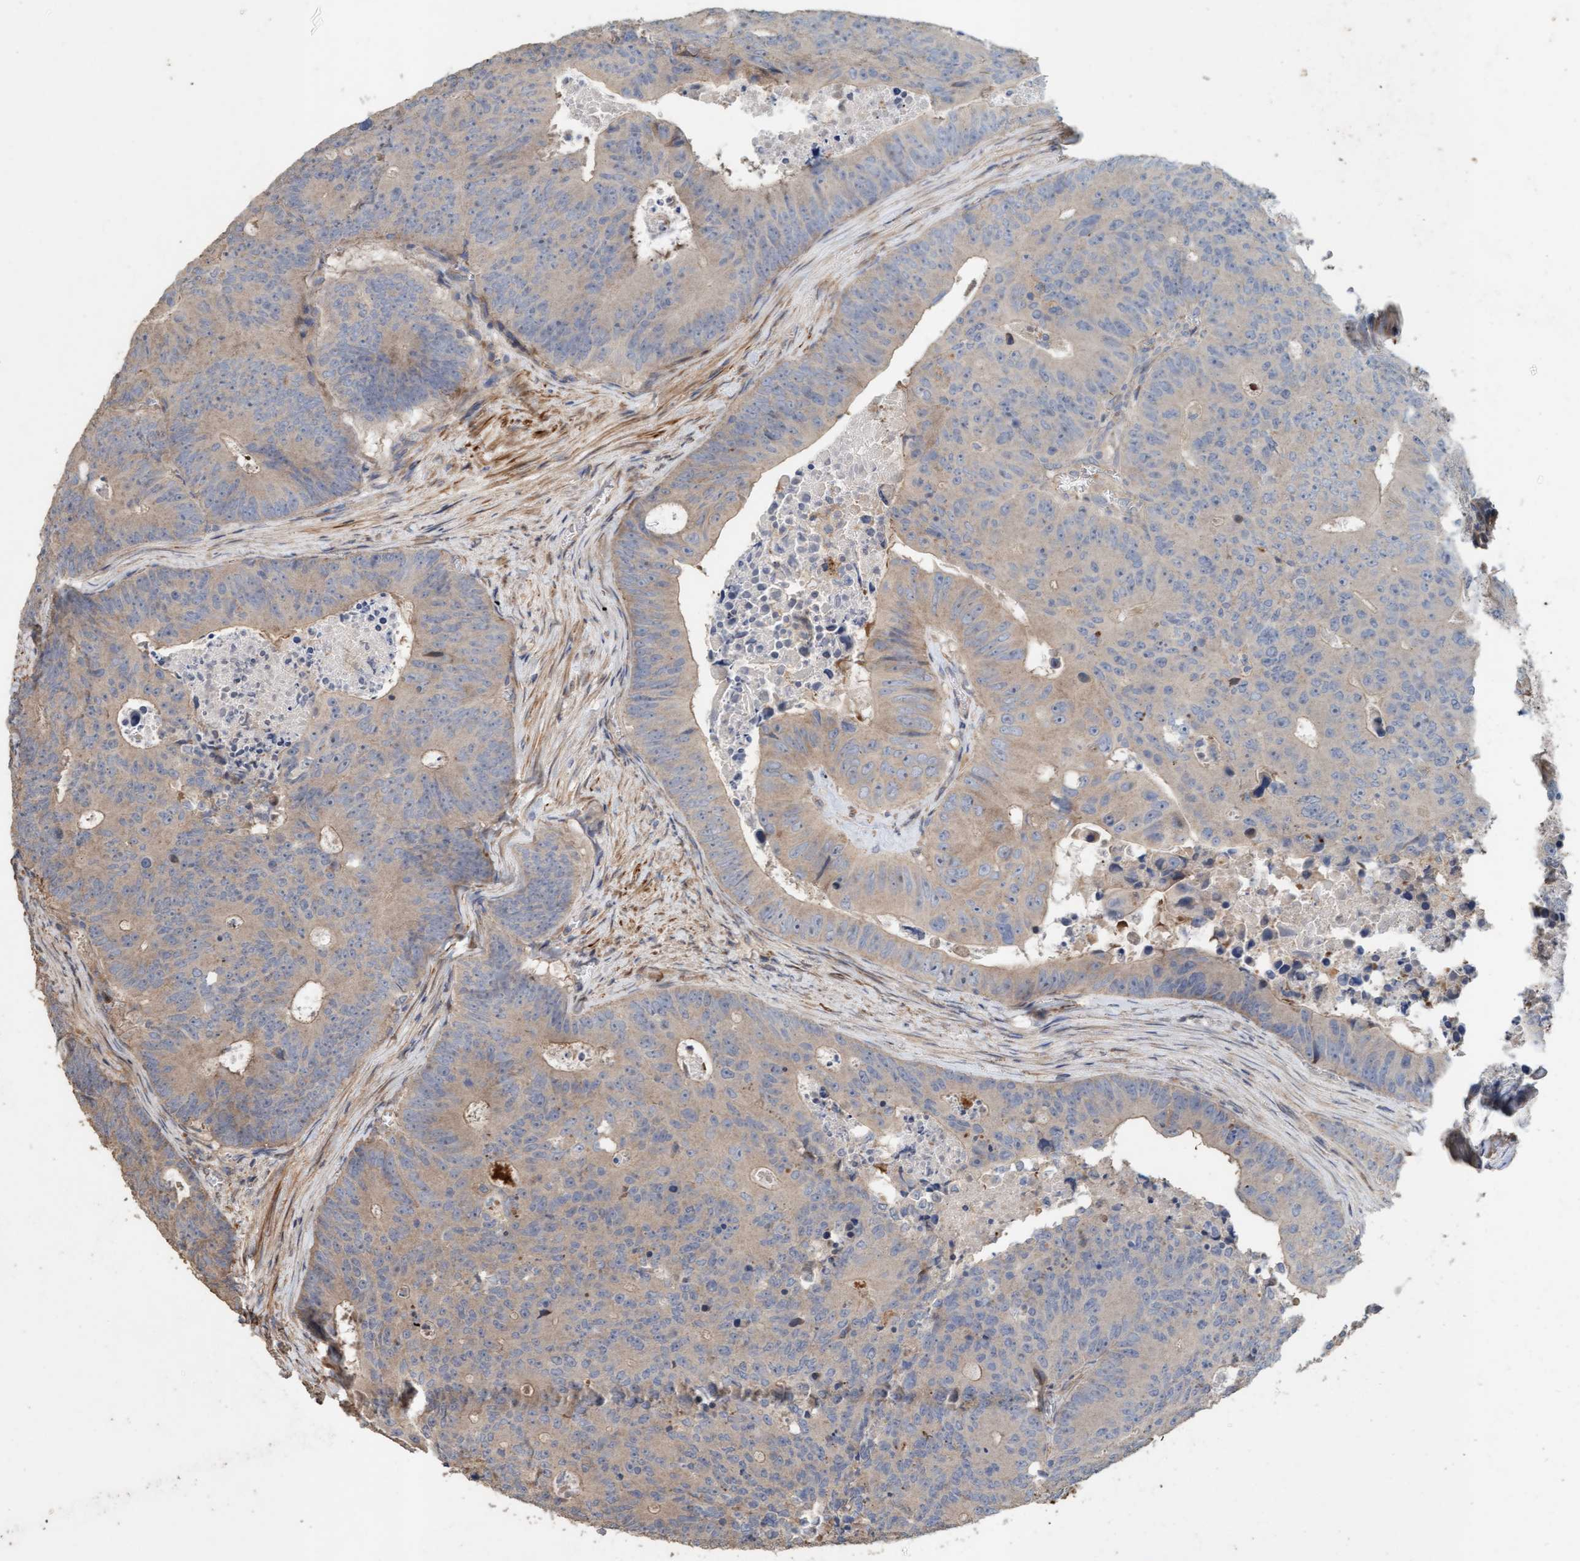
{"staining": {"intensity": "weak", "quantity": ">75%", "location": "cytoplasmic/membranous"}, "tissue": "colorectal cancer", "cell_type": "Tumor cells", "image_type": "cancer", "snomed": [{"axis": "morphology", "description": "Adenocarcinoma, NOS"}, {"axis": "topography", "description": "Colon"}], "caption": "Immunohistochemistry (DAB (3,3'-diaminobenzidine)) staining of colorectal cancer shows weak cytoplasmic/membranous protein expression in approximately >75% of tumor cells. (DAB (3,3'-diaminobenzidine) = brown stain, brightfield microscopy at high magnification).", "gene": "LONRF1", "patient": {"sex": "male", "age": 87}}